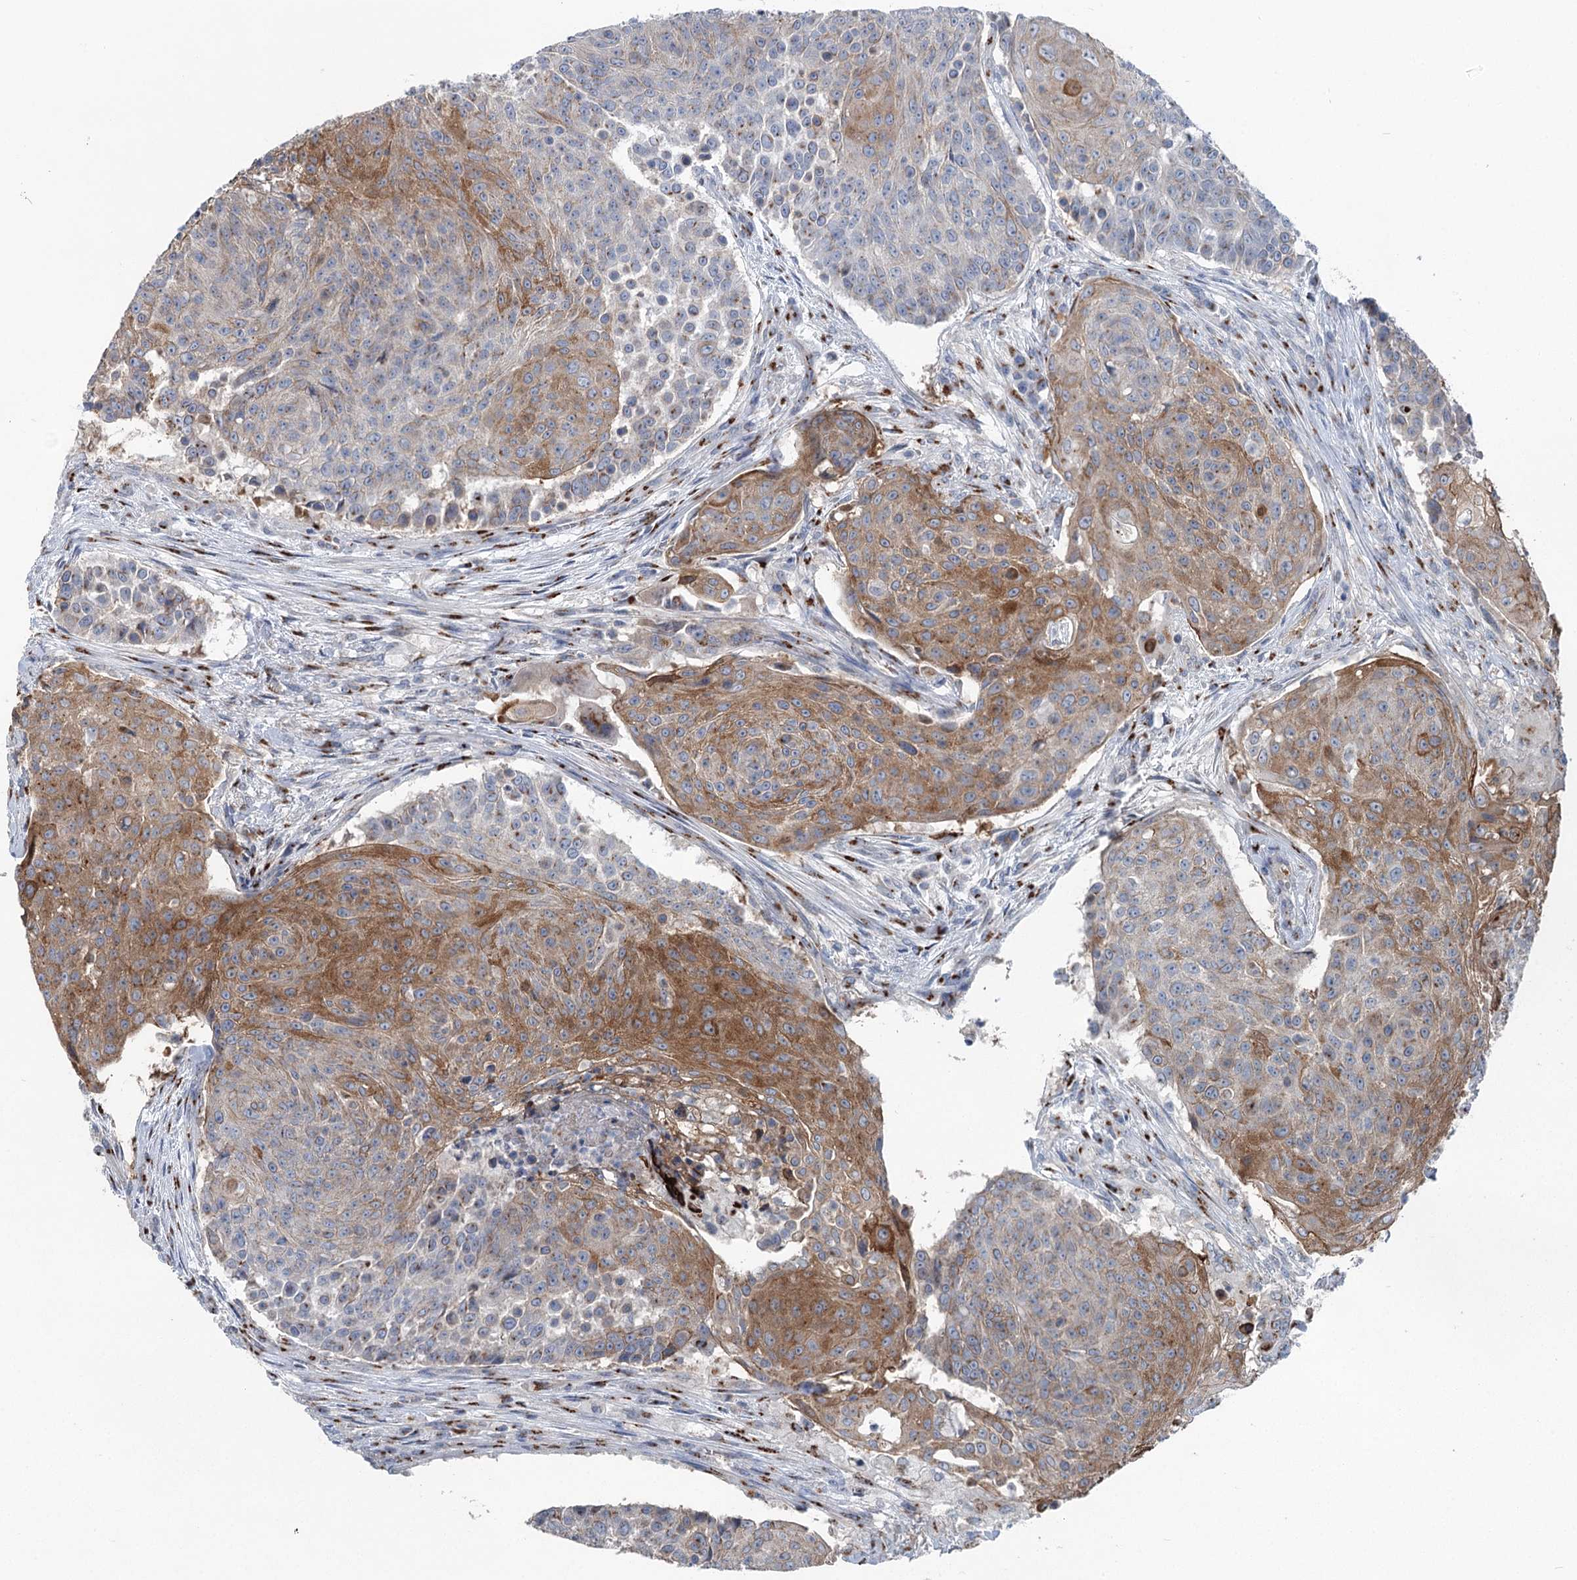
{"staining": {"intensity": "moderate", "quantity": "25%-75%", "location": "cytoplasmic/membranous"}, "tissue": "urothelial cancer", "cell_type": "Tumor cells", "image_type": "cancer", "snomed": [{"axis": "morphology", "description": "Urothelial carcinoma, High grade"}, {"axis": "topography", "description": "Urinary bladder"}], "caption": "Immunohistochemistry (IHC) photomicrograph of neoplastic tissue: human urothelial cancer stained using immunohistochemistry reveals medium levels of moderate protein expression localized specifically in the cytoplasmic/membranous of tumor cells, appearing as a cytoplasmic/membranous brown color.", "gene": "ITIH5", "patient": {"sex": "female", "age": 63}}